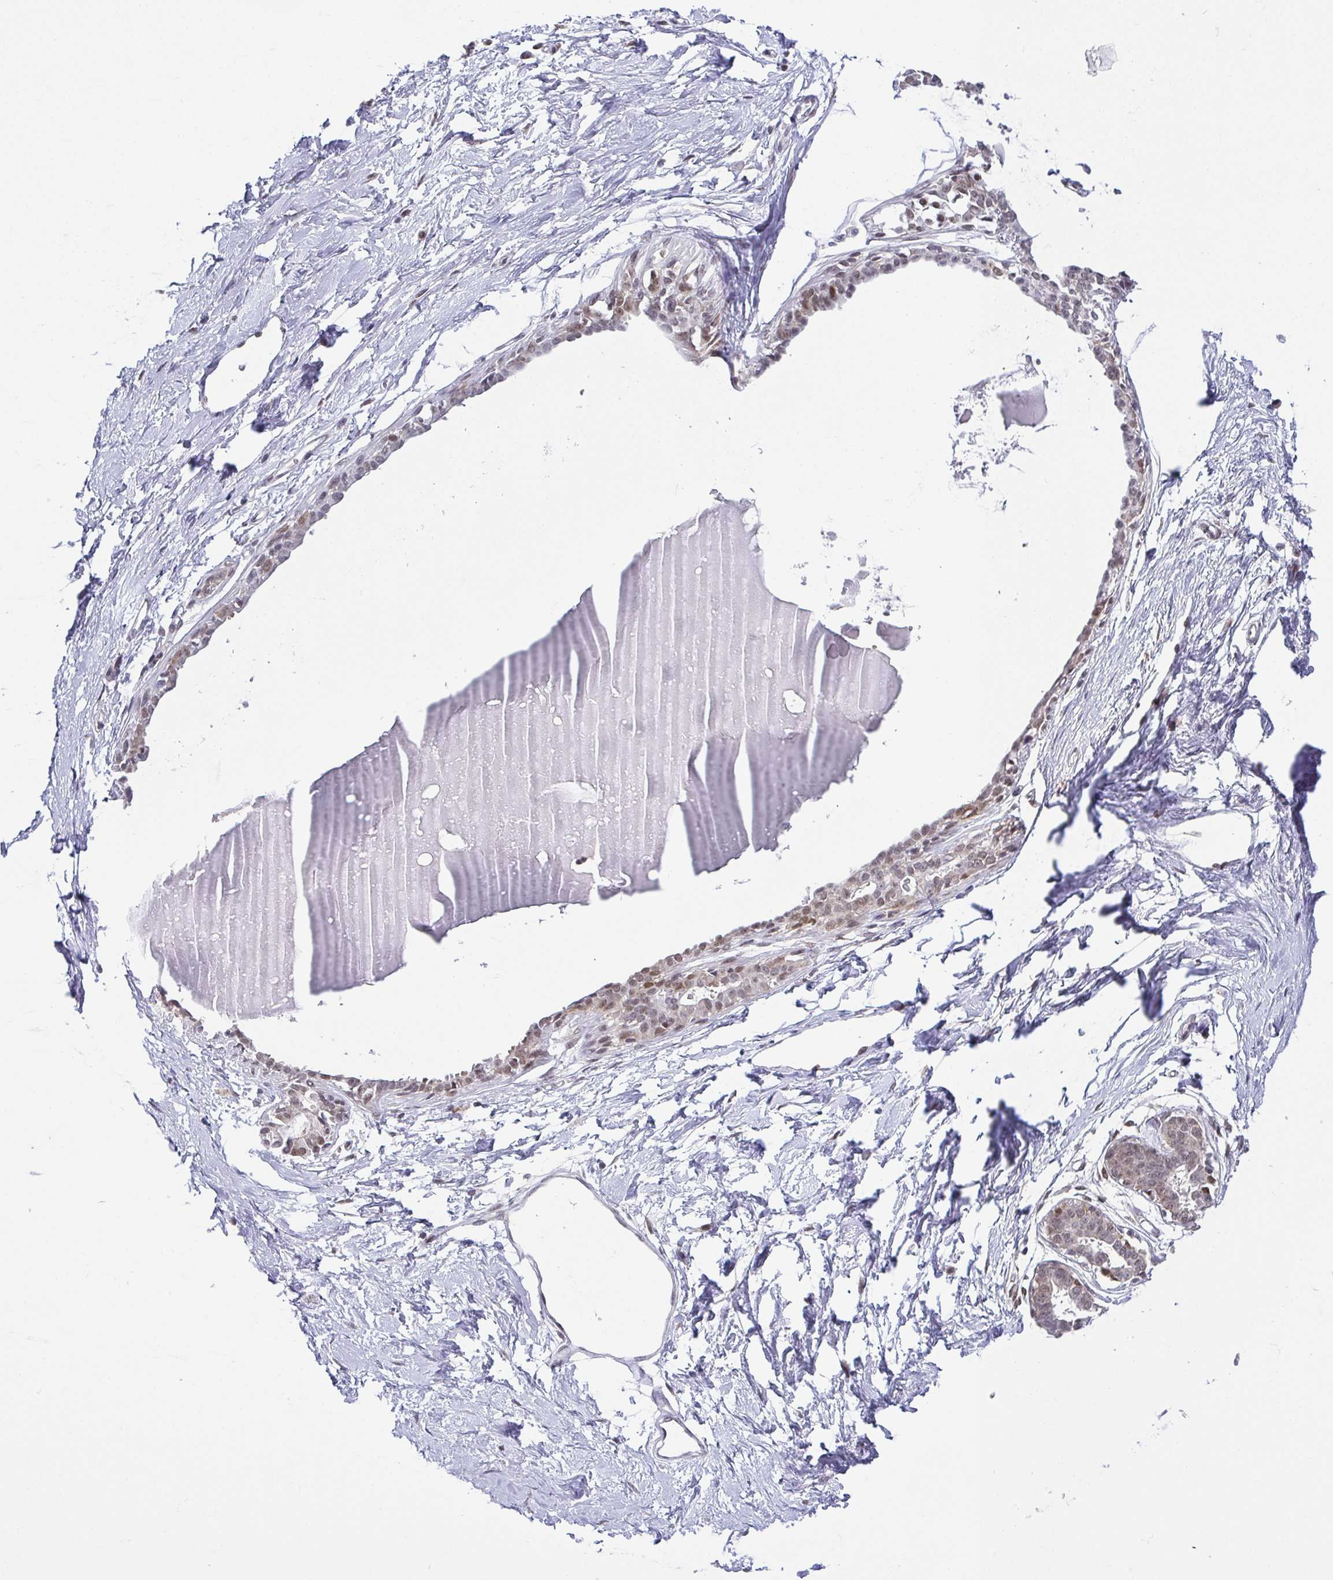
{"staining": {"intensity": "negative", "quantity": "none", "location": "none"}, "tissue": "breast", "cell_type": "Adipocytes", "image_type": "normal", "snomed": [{"axis": "morphology", "description": "Normal tissue, NOS"}, {"axis": "topography", "description": "Breast"}], "caption": "Image shows no significant protein expression in adipocytes of unremarkable breast. (Brightfield microscopy of DAB (3,3'-diaminobenzidine) IHC at high magnification).", "gene": "RBM3", "patient": {"sex": "female", "age": 45}}